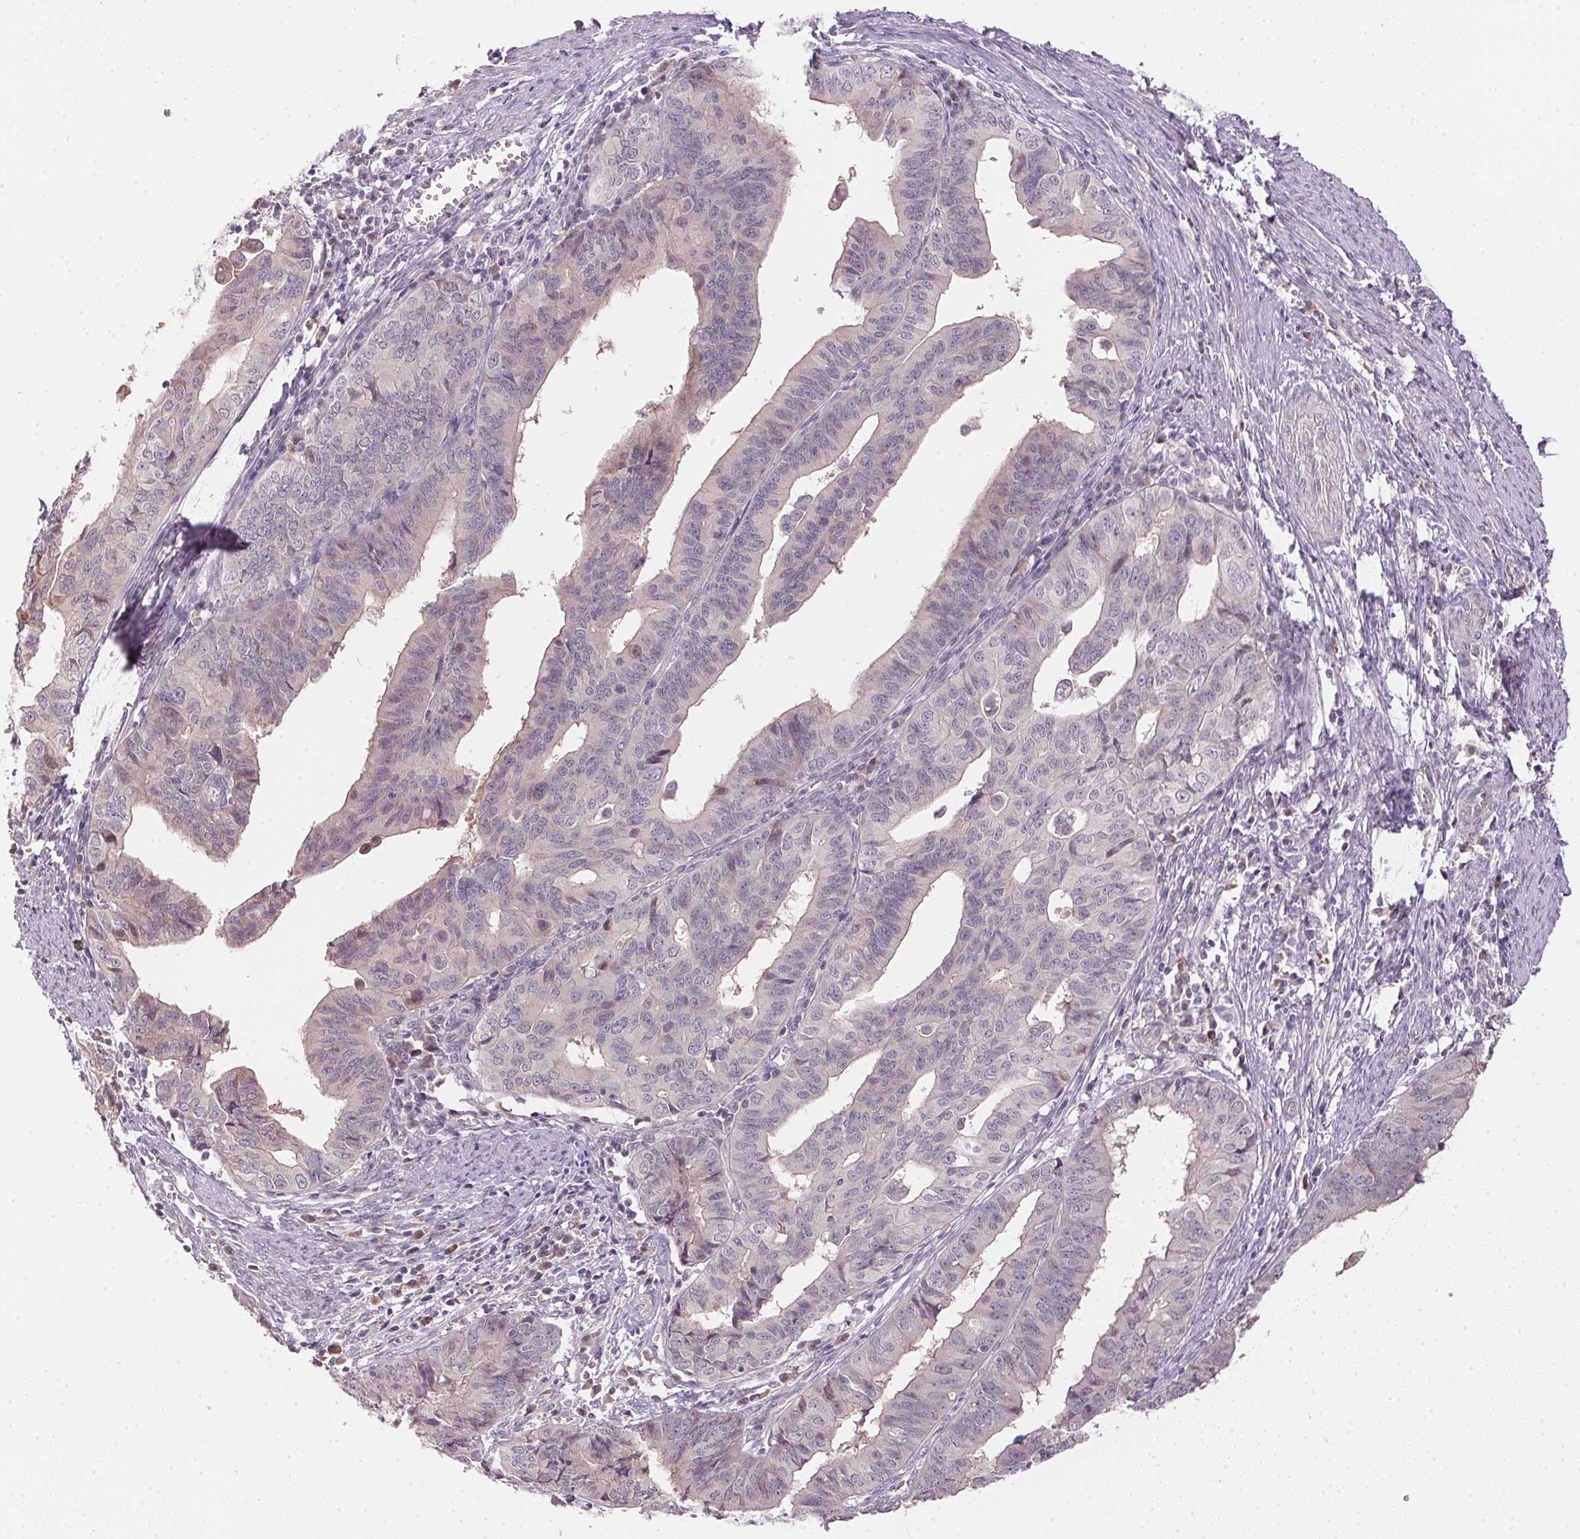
{"staining": {"intensity": "negative", "quantity": "none", "location": "none"}, "tissue": "endometrial cancer", "cell_type": "Tumor cells", "image_type": "cancer", "snomed": [{"axis": "morphology", "description": "Adenocarcinoma, NOS"}, {"axis": "topography", "description": "Endometrium"}], "caption": "Endometrial adenocarcinoma was stained to show a protein in brown. There is no significant positivity in tumor cells.", "gene": "TTC23L", "patient": {"sex": "female", "age": 65}}